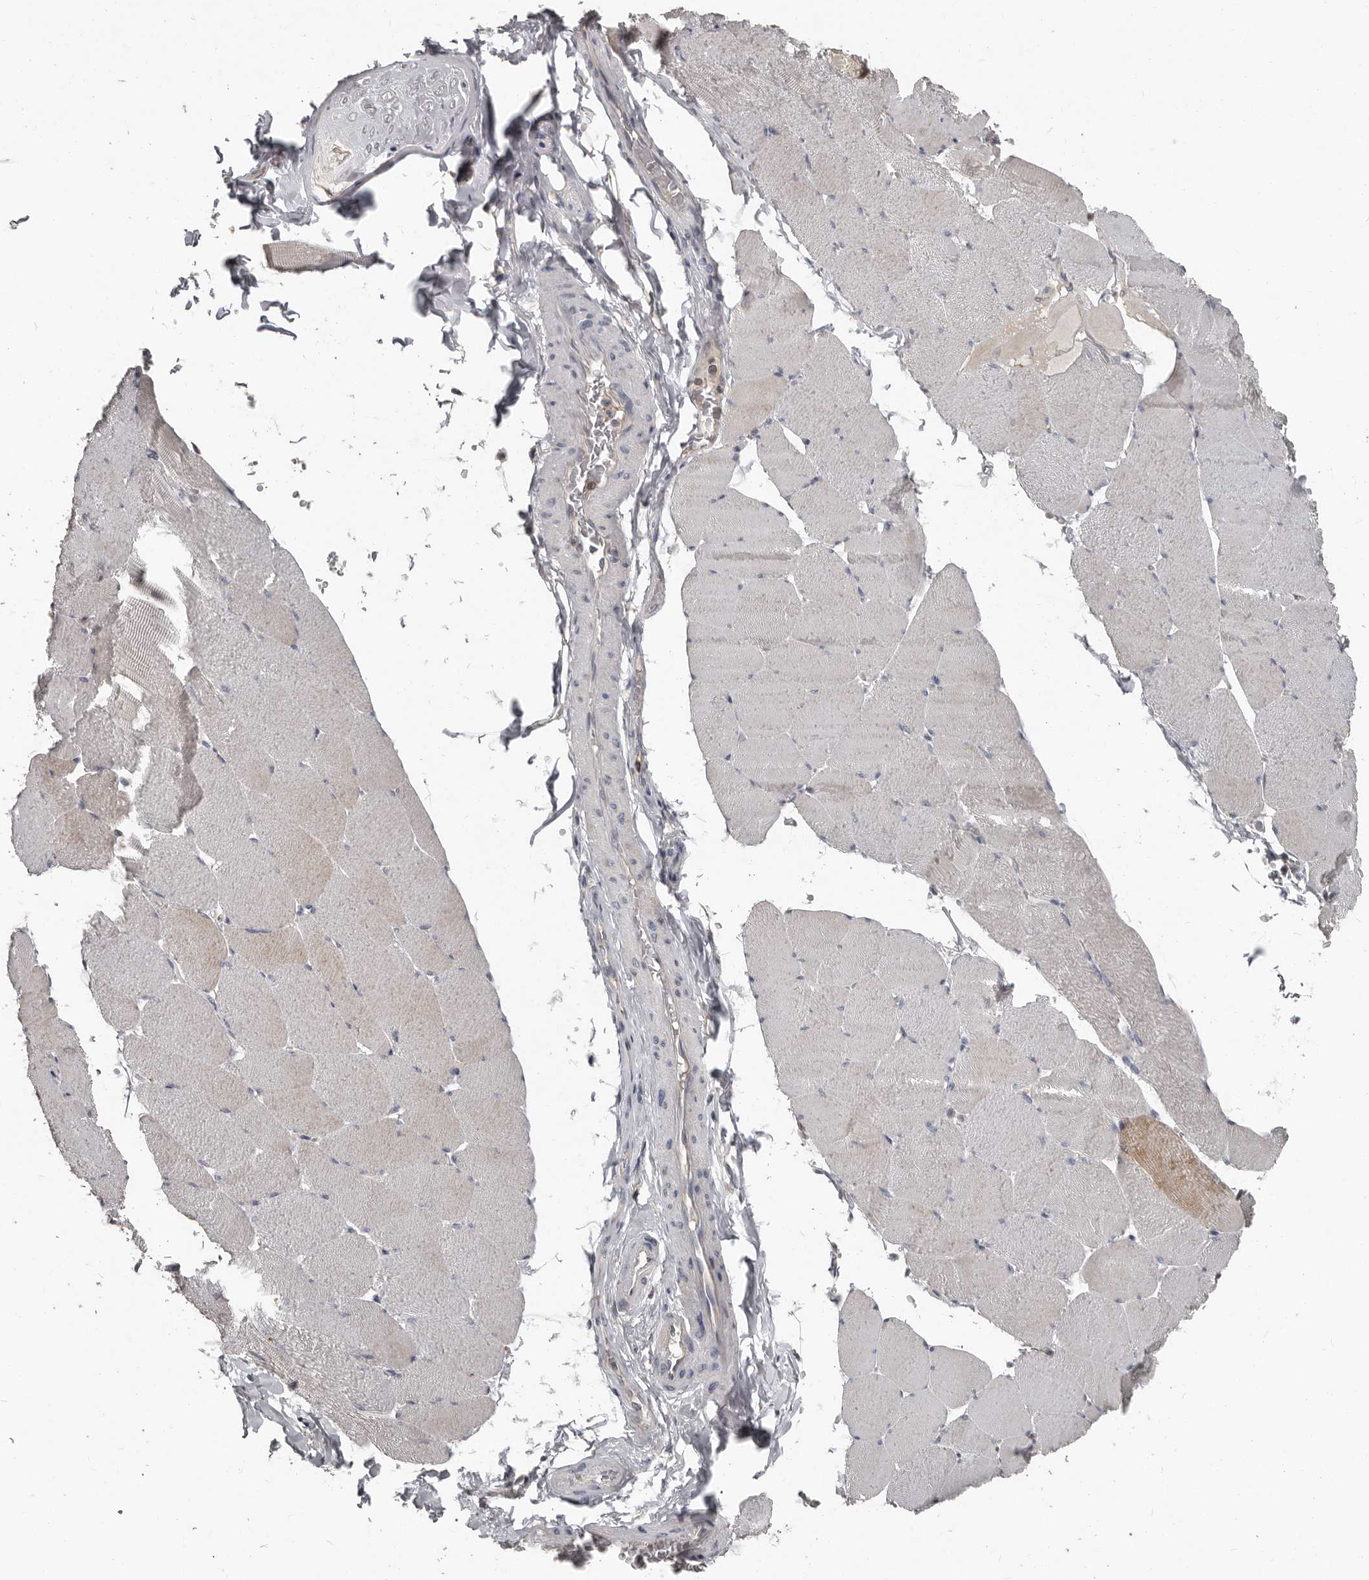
{"staining": {"intensity": "negative", "quantity": "none", "location": "none"}, "tissue": "skeletal muscle", "cell_type": "Myocytes", "image_type": "normal", "snomed": [{"axis": "morphology", "description": "Normal tissue, NOS"}, {"axis": "topography", "description": "Skeletal muscle"}], "caption": "IHC photomicrograph of normal human skeletal muscle stained for a protein (brown), which displays no expression in myocytes.", "gene": "CA6", "patient": {"sex": "male", "age": 62}}